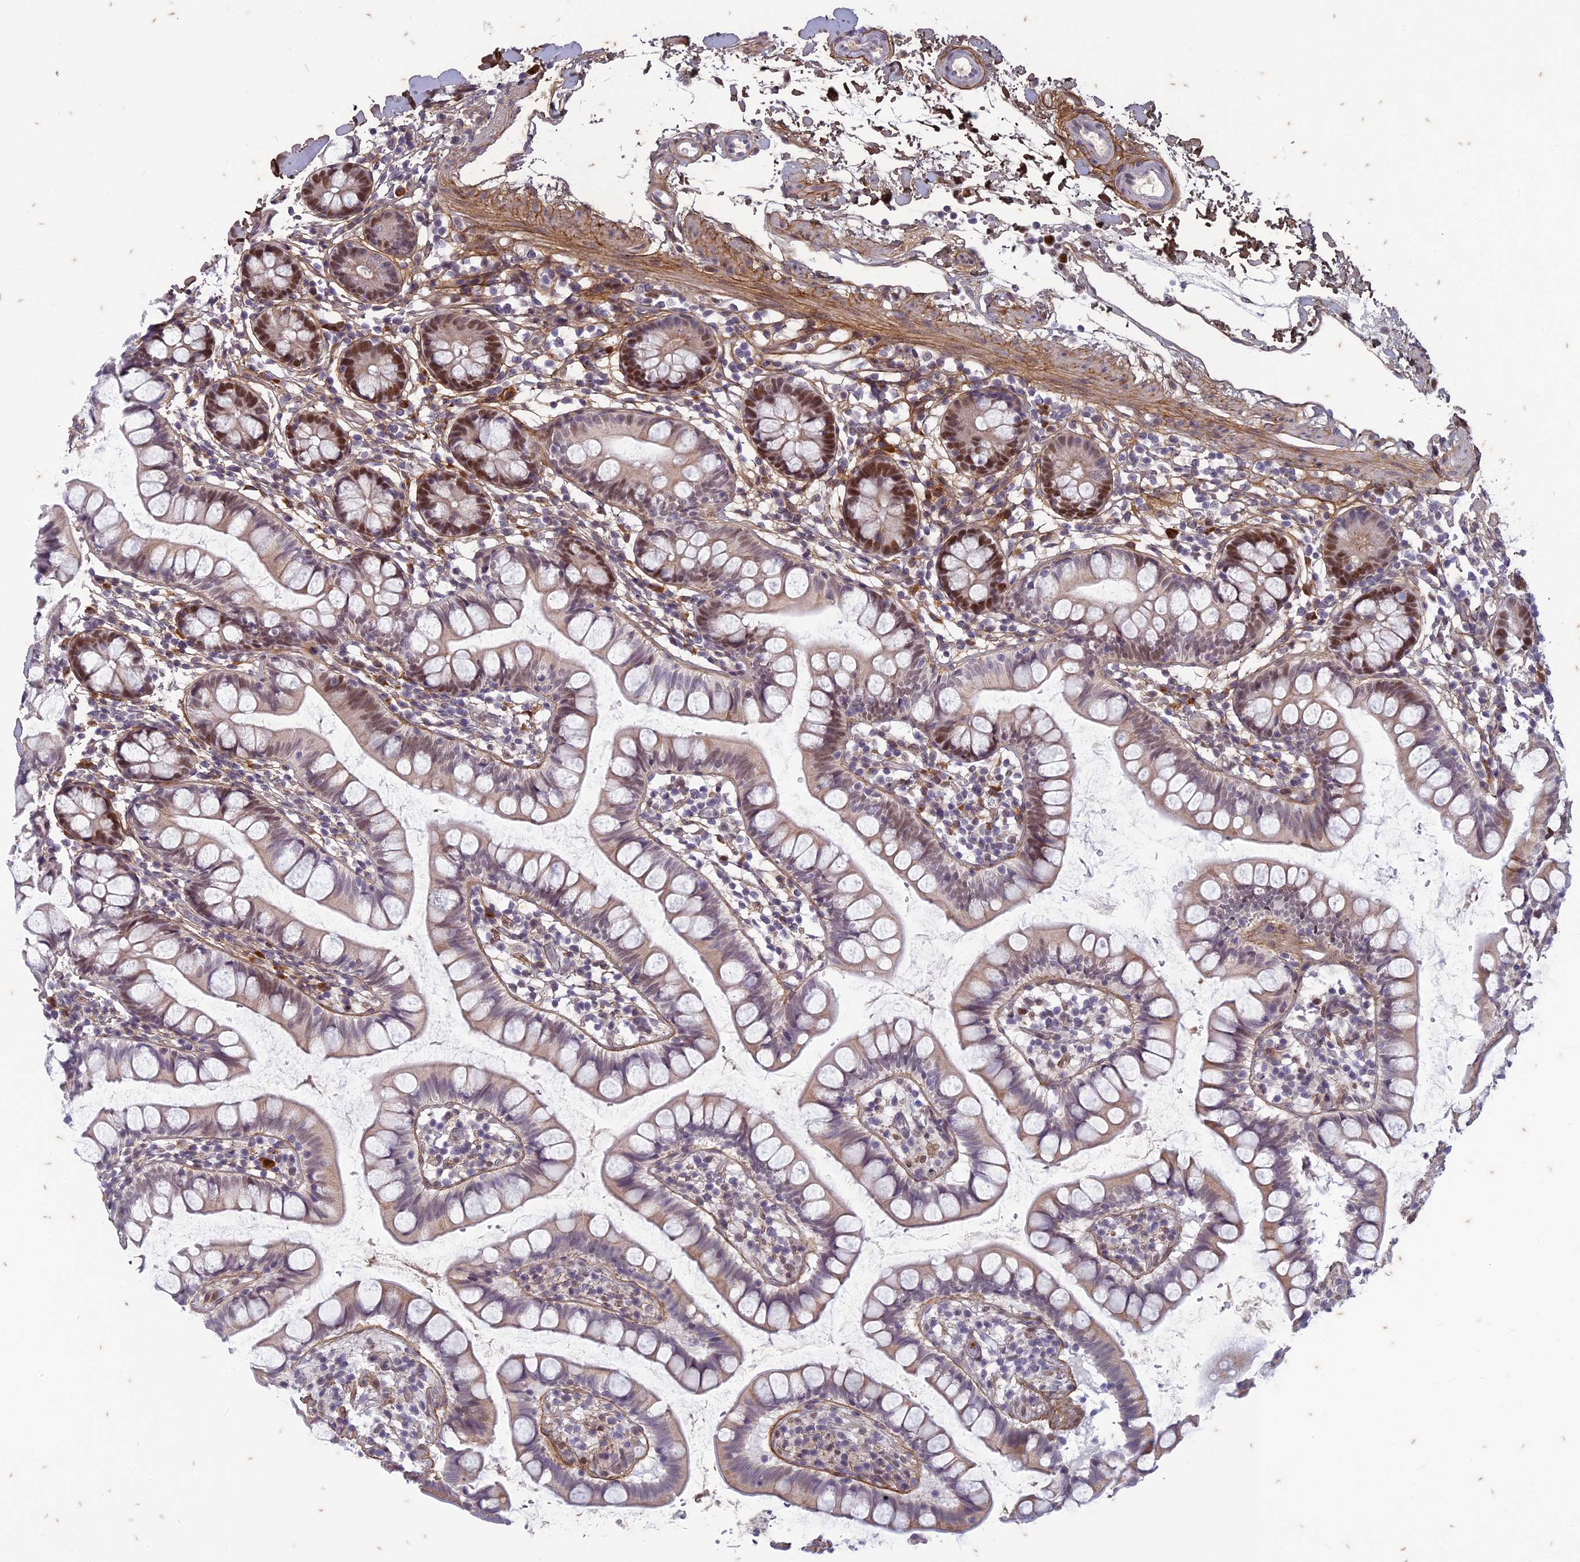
{"staining": {"intensity": "moderate", "quantity": "25%-75%", "location": "nuclear"}, "tissue": "small intestine", "cell_type": "Glandular cells", "image_type": "normal", "snomed": [{"axis": "morphology", "description": "Normal tissue, NOS"}, {"axis": "topography", "description": "Small intestine"}], "caption": "Moderate nuclear positivity is seen in about 25%-75% of glandular cells in benign small intestine.", "gene": "PABPN1L", "patient": {"sex": "female", "age": 84}}